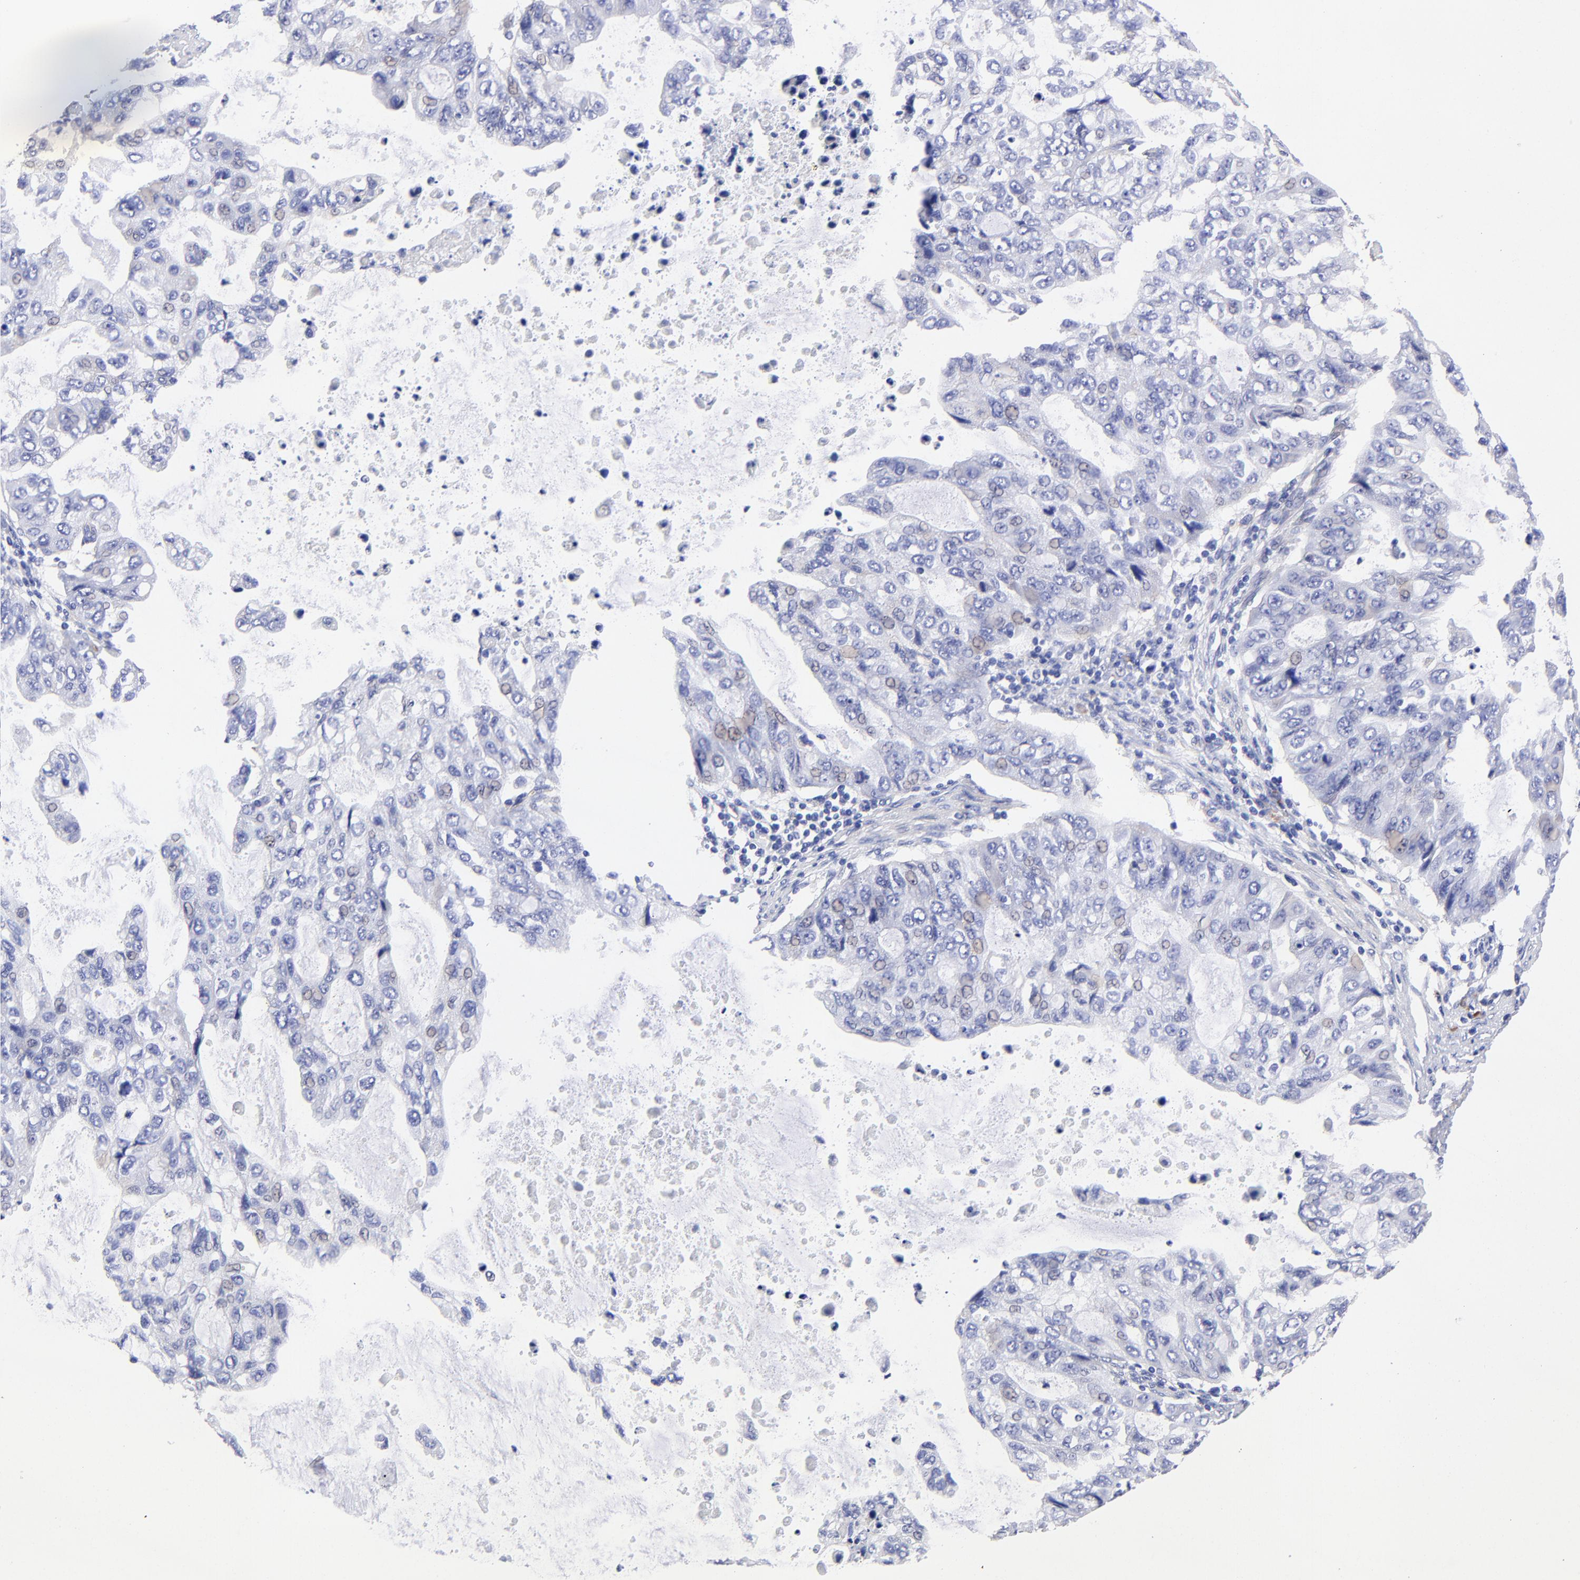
{"staining": {"intensity": "negative", "quantity": "none", "location": "none"}, "tissue": "stomach cancer", "cell_type": "Tumor cells", "image_type": "cancer", "snomed": [{"axis": "morphology", "description": "Adenocarcinoma, NOS"}, {"axis": "topography", "description": "Stomach, upper"}], "caption": "Tumor cells show no significant protein staining in adenocarcinoma (stomach).", "gene": "PPFIBP1", "patient": {"sex": "female", "age": 52}}